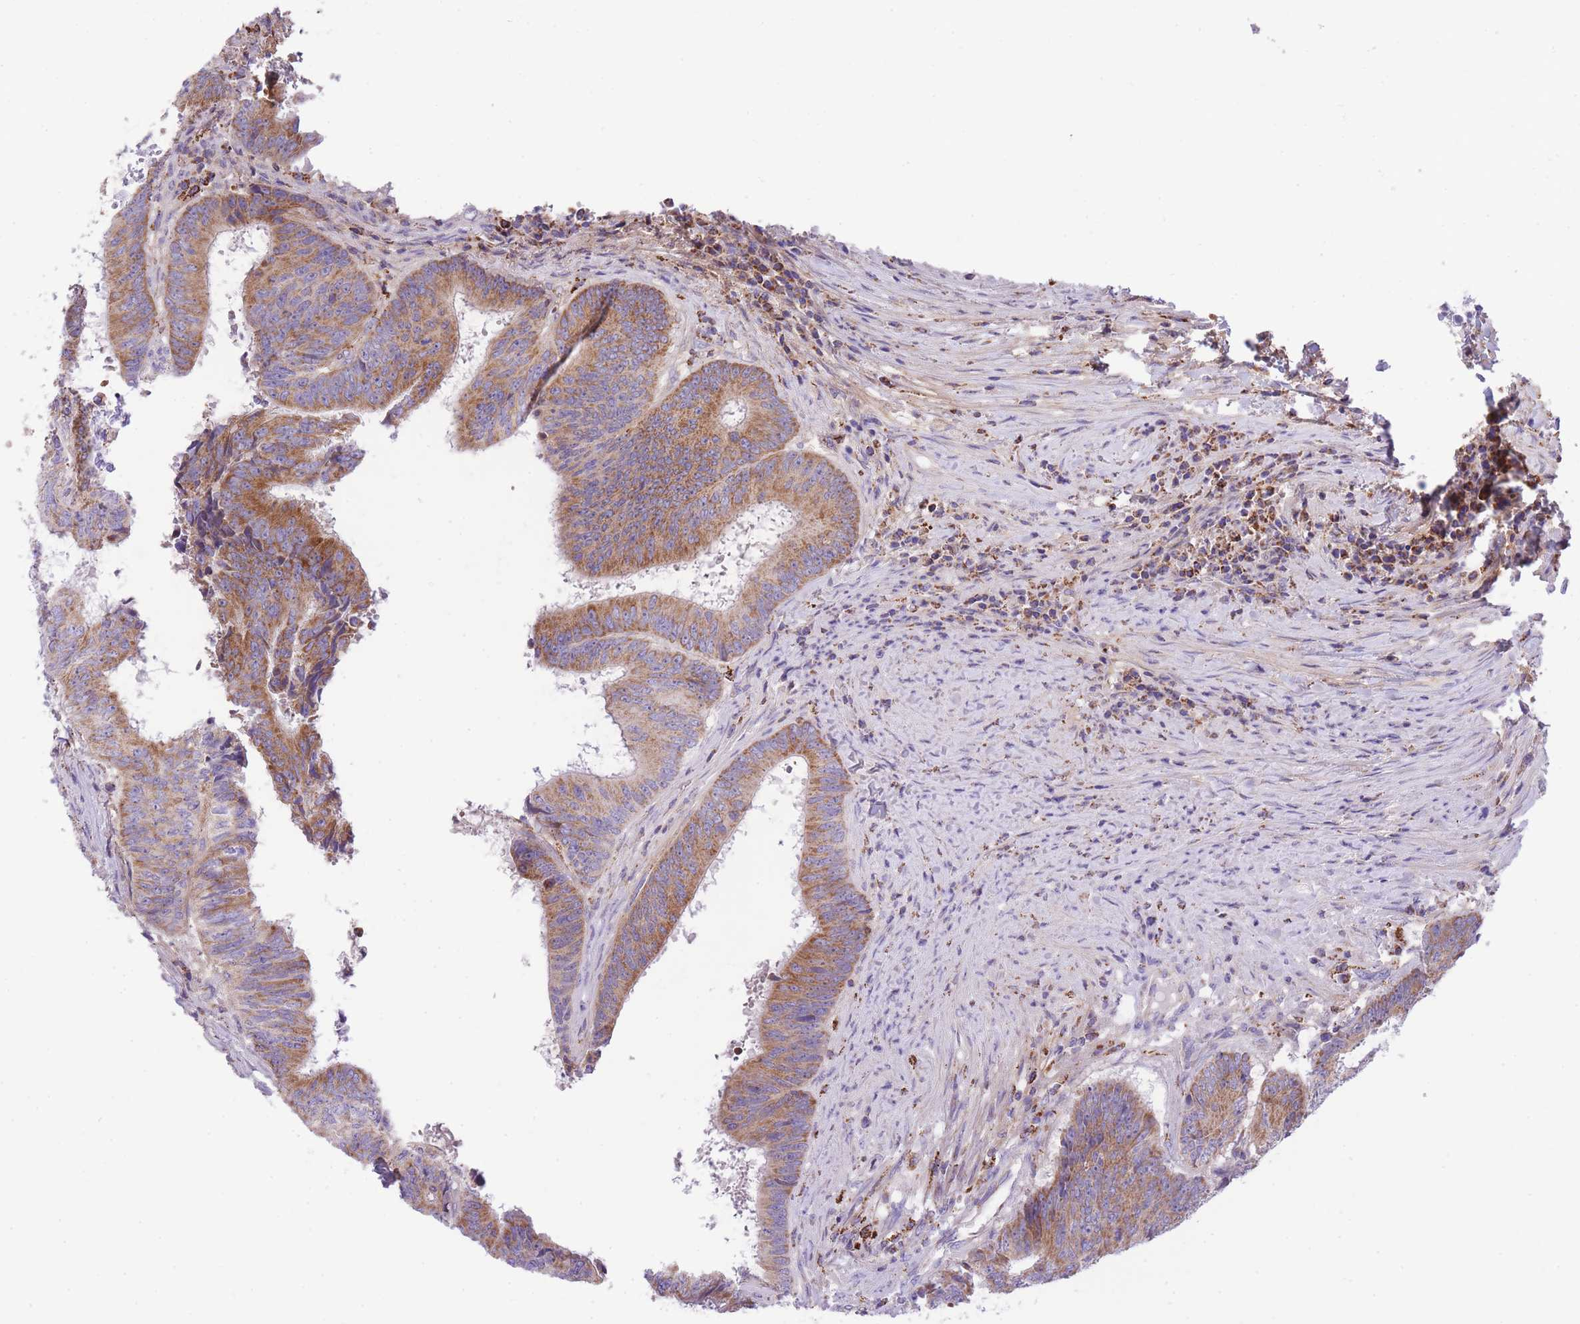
{"staining": {"intensity": "moderate", "quantity": ">75%", "location": "cytoplasmic/membranous"}, "tissue": "colorectal cancer", "cell_type": "Tumor cells", "image_type": "cancer", "snomed": [{"axis": "morphology", "description": "Adenocarcinoma, NOS"}, {"axis": "topography", "description": "Rectum"}], "caption": "Colorectal cancer tissue displays moderate cytoplasmic/membranous positivity in approximately >75% of tumor cells", "gene": "ST3GAL3", "patient": {"sex": "male", "age": 72}}